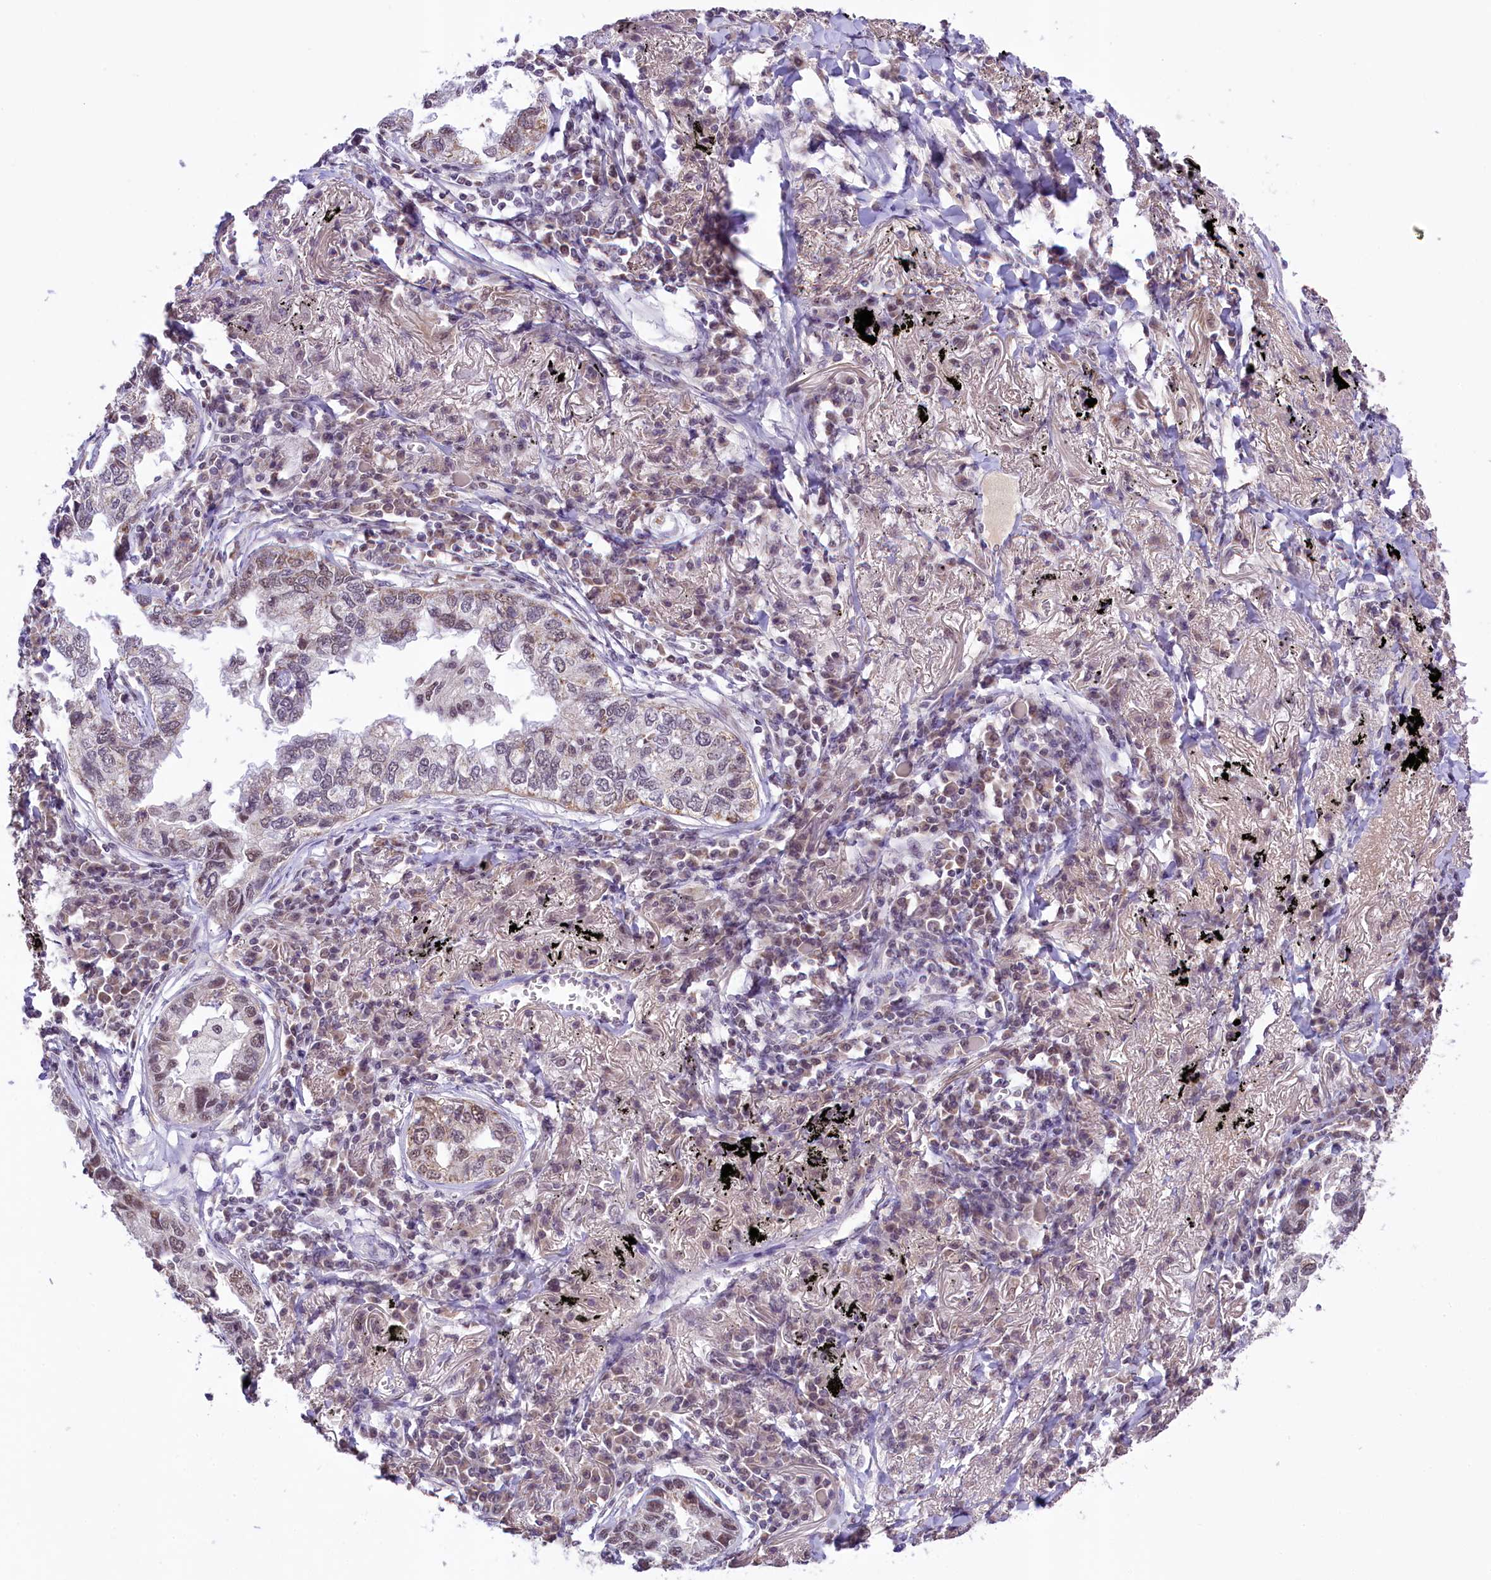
{"staining": {"intensity": "weak", "quantity": "25%-75%", "location": "cytoplasmic/membranous,nuclear"}, "tissue": "lung cancer", "cell_type": "Tumor cells", "image_type": "cancer", "snomed": [{"axis": "morphology", "description": "Adenocarcinoma, NOS"}, {"axis": "topography", "description": "Lung"}], "caption": "Protein analysis of lung cancer (adenocarcinoma) tissue exhibits weak cytoplasmic/membranous and nuclear expression in approximately 25%-75% of tumor cells. The staining was performed using DAB to visualize the protein expression in brown, while the nuclei were stained in blue with hematoxylin (Magnification: 20x).", "gene": "PAF1", "patient": {"sex": "male", "age": 65}}